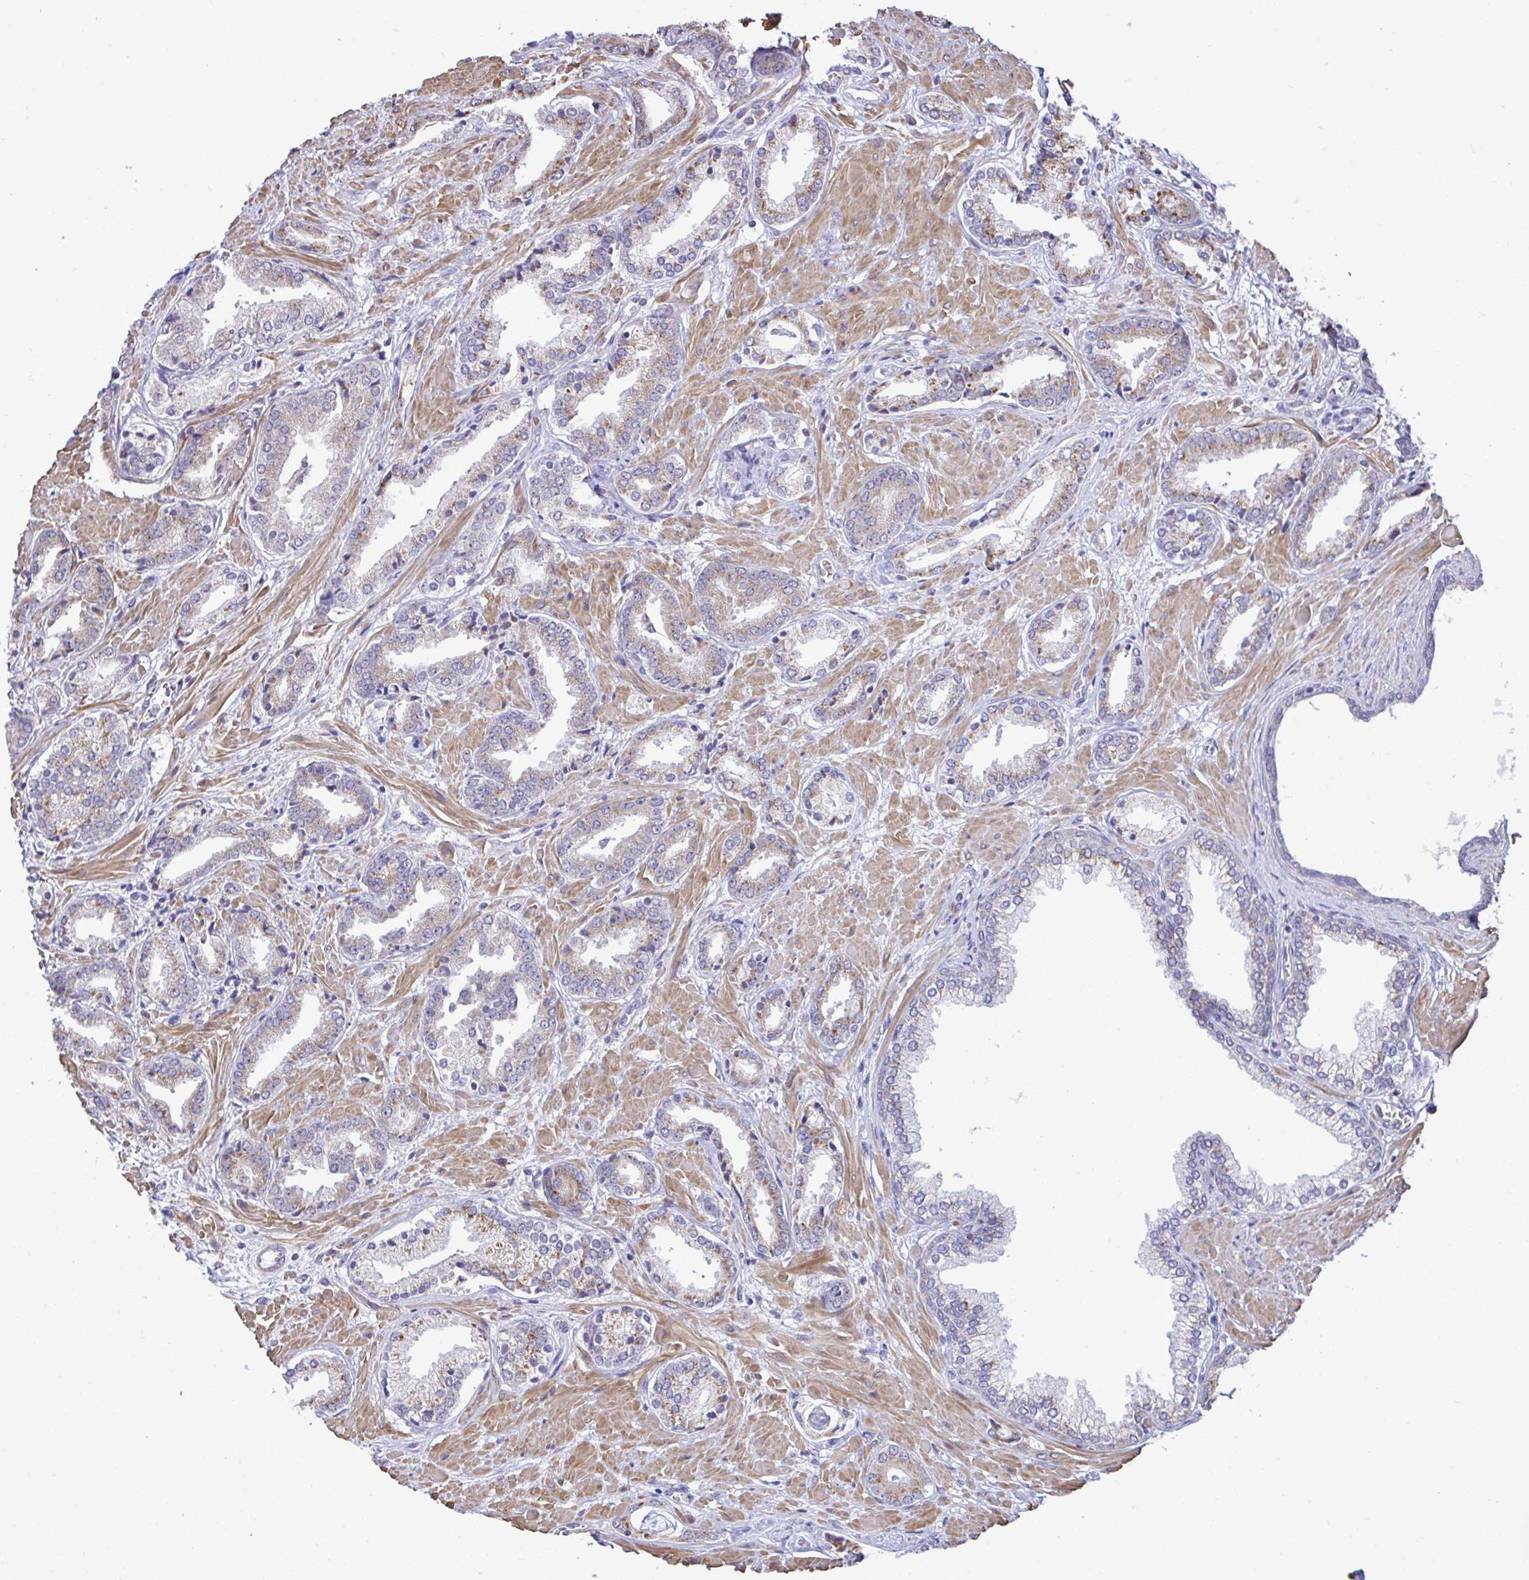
{"staining": {"intensity": "moderate", "quantity": "<25%", "location": "cytoplasmic/membranous"}, "tissue": "prostate cancer", "cell_type": "Tumor cells", "image_type": "cancer", "snomed": [{"axis": "morphology", "description": "Adenocarcinoma, High grade"}, {"axis": "topography", "description": "Prostate"}], "caption": "Adenocarcinoma (high-grade) (prostate) was stained to show a protein in brown. There is low levels of moderate cytoplasmic/membranous expression in about <25% of tumor cells.", "gene": "SARS2", "patient": {"sex": "male", "age": 56}}